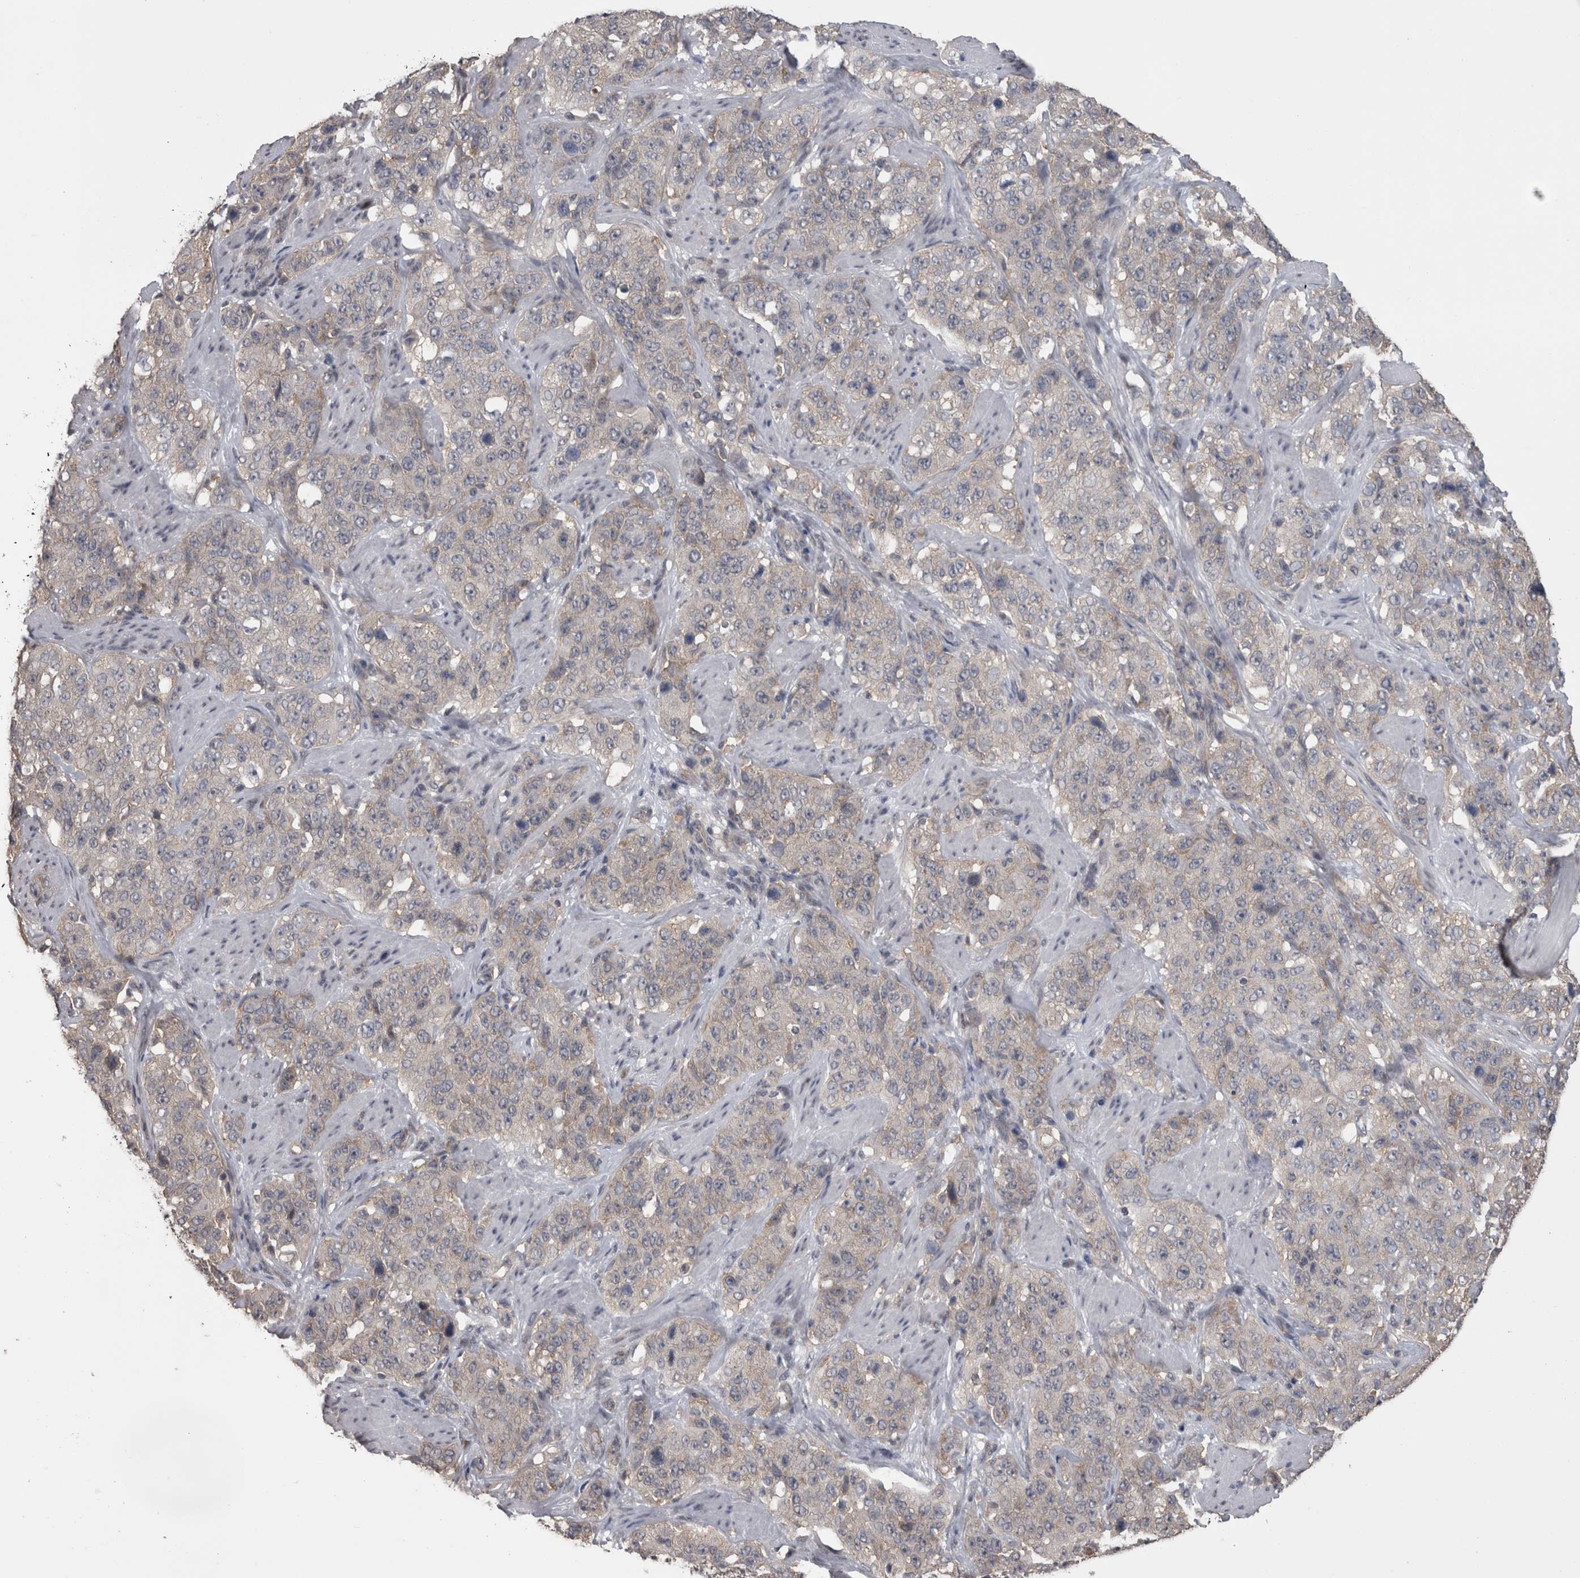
{"staining": {"intensity": "weak", "quantity": "<25%", "location": "cytoplasmic/membranous"}, "tissue": "stomach cancer", "cell_type": "Tumor cells", "image_type": "cancer", "snomed": [{"axis": "morphology", "description": "Adenocarcinoma, NOS"}, {"axis": "topography", "description": "Stomach"}], "caption": "This image is of stomach adenocarcinoma stained with immunohistochemistry to label a protein in brown with the nuclei are counter-stained blue. There is no expression in tumor cells.", "gene": "DDX6", "patient": {"sex": "male", "age": 48}}